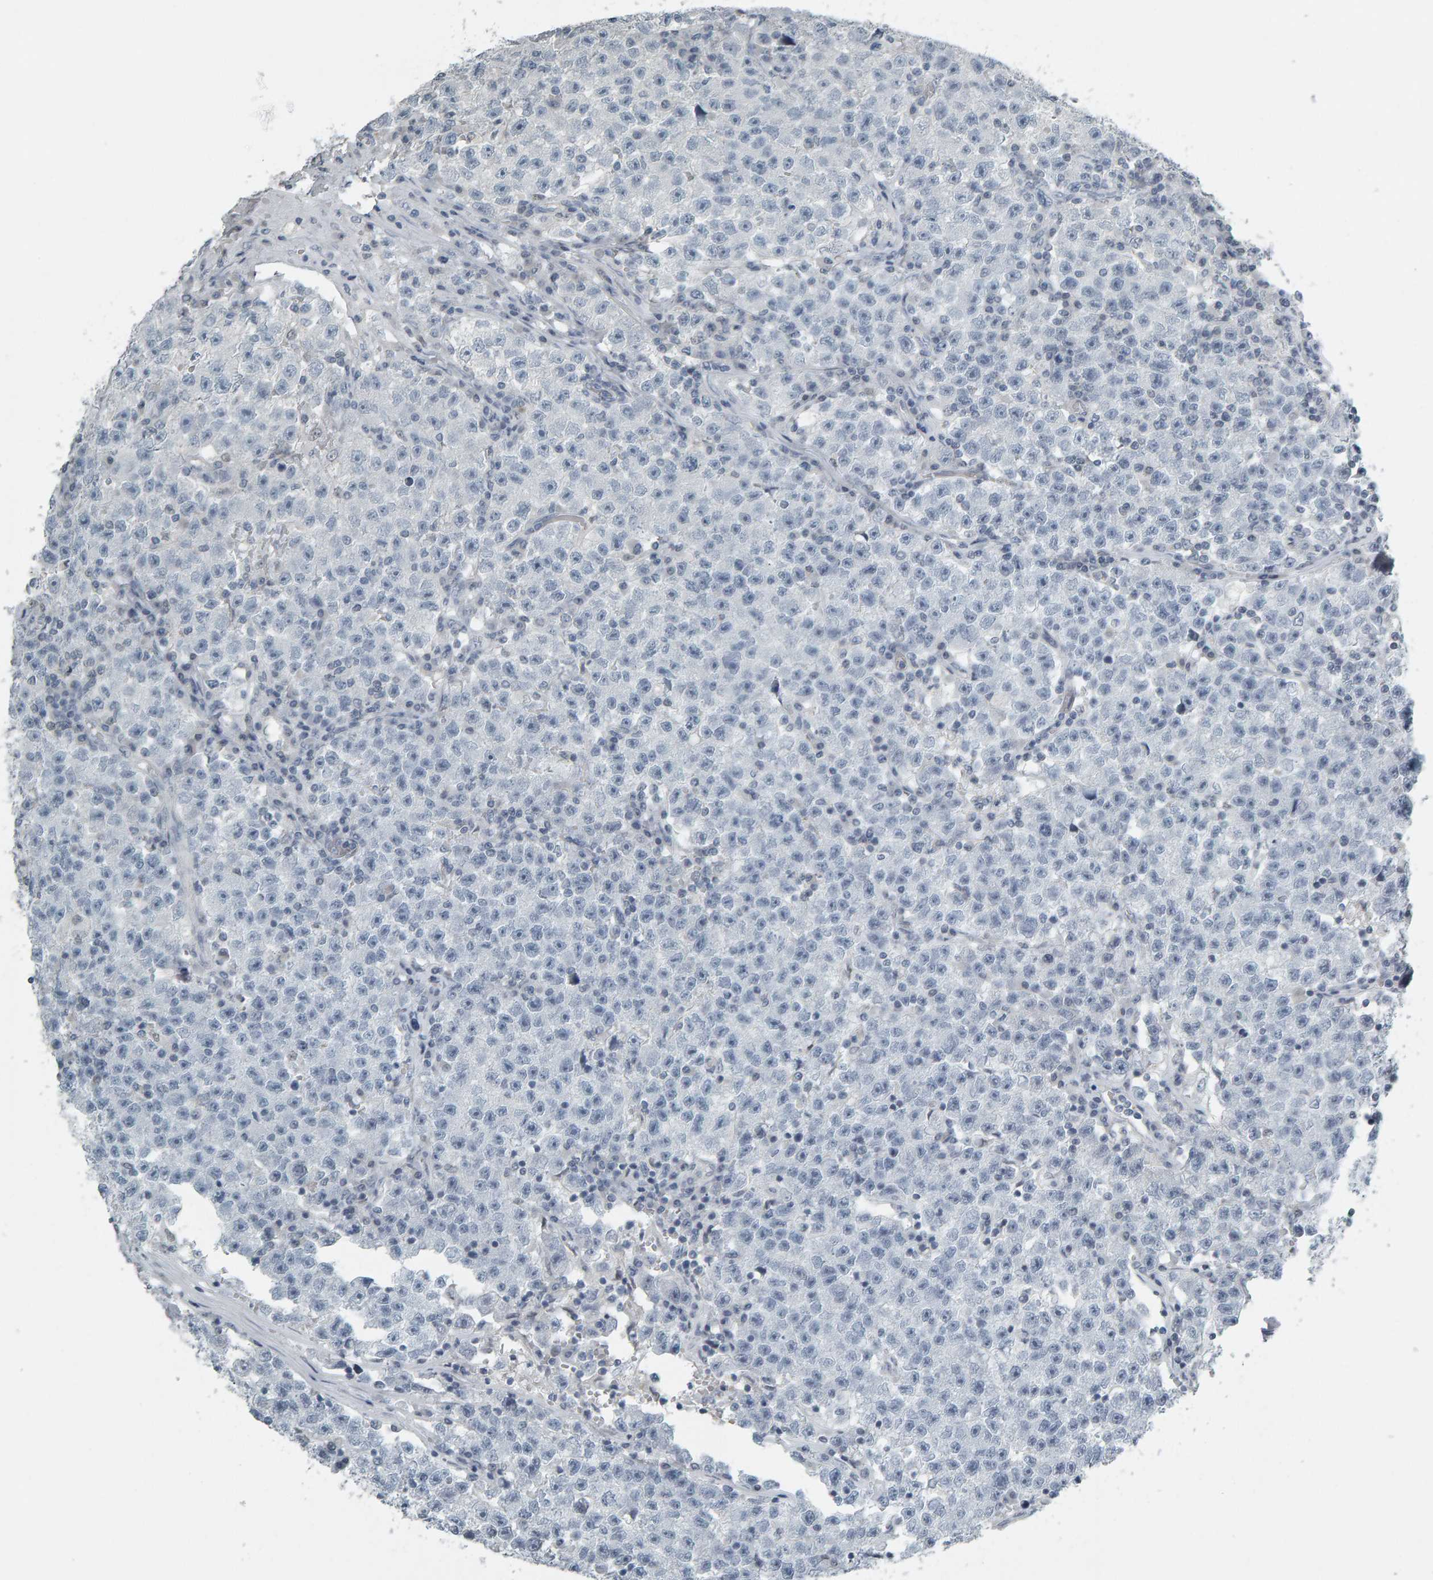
{"staining": {"intensity": "negative", "quantity": "none", "location": "none"}, "tissue": "testis cancer", "cell_type": "Tumor cells", "image_type": "cancer", "snomed": [{"axis": "morphology", "description": "Seminoma, NOS"}, {"axis": "topography", "description": "Testis"}], "caption": "The micrograph shows no staining of tumor cells in testis cancer (seminoma).", "gene": "PYY", "patient": {"sex": "male", "age": 22}}